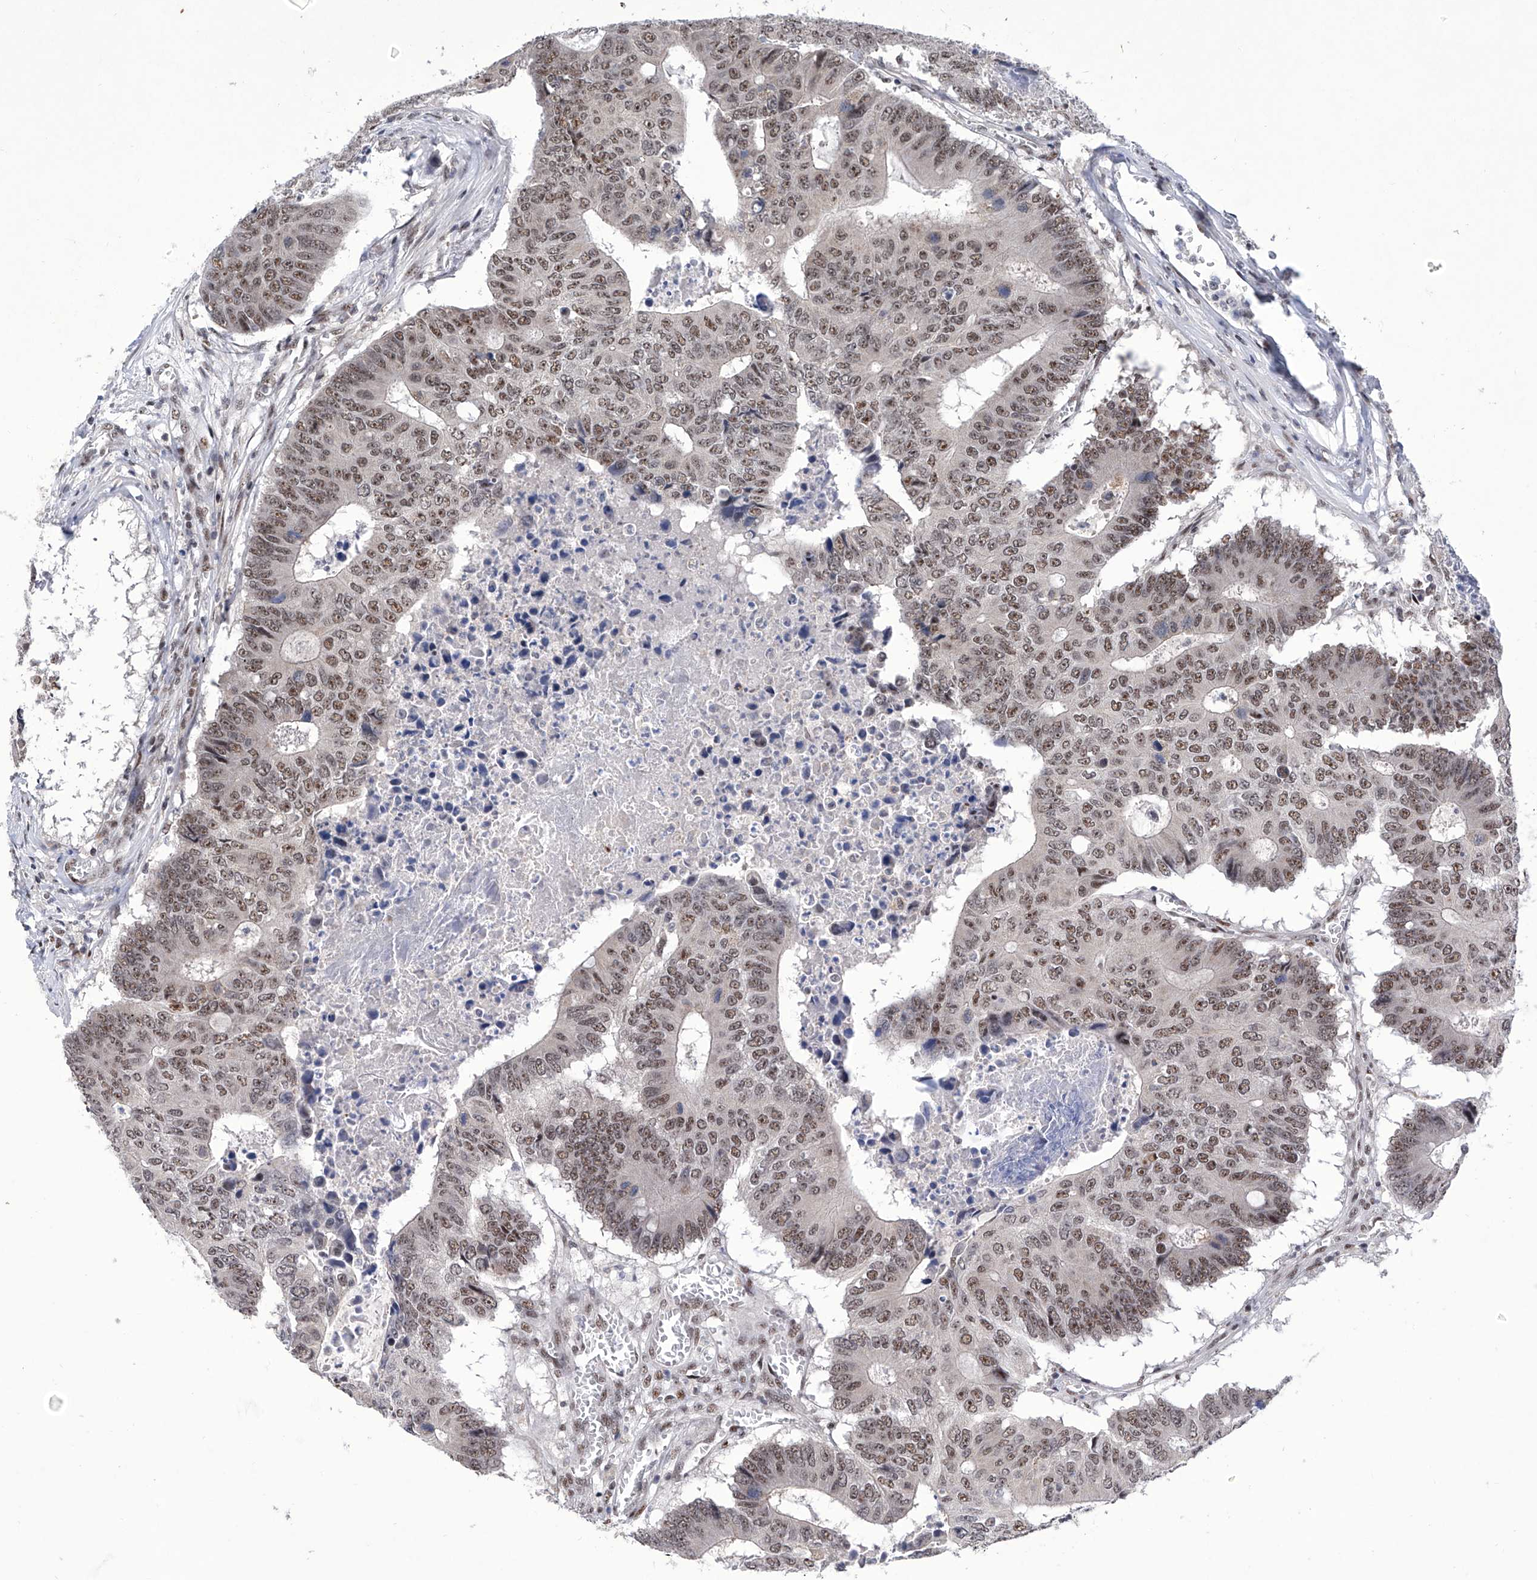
{"staining": {"intensity": "moderate", "quantity": ">75%", "location": "nuclear"}, "tissue": "colorectal cancer", "cell_type": "Tumor cells", "image_type": "cancer", "snomed": [{"axis": "morphology", "description": "Adenocarcinoma, NOS"}, {"axis": "topography", "description": "Colon"}], "caption": "Immunohistochemistry (IHC) of colorectal adenocarcinoma exhibits medium levels of moderate nuclear staining in about >75% of tumor cells.", "gene": "RAD54L", "patient": {"sex": "male", "age": 87}}